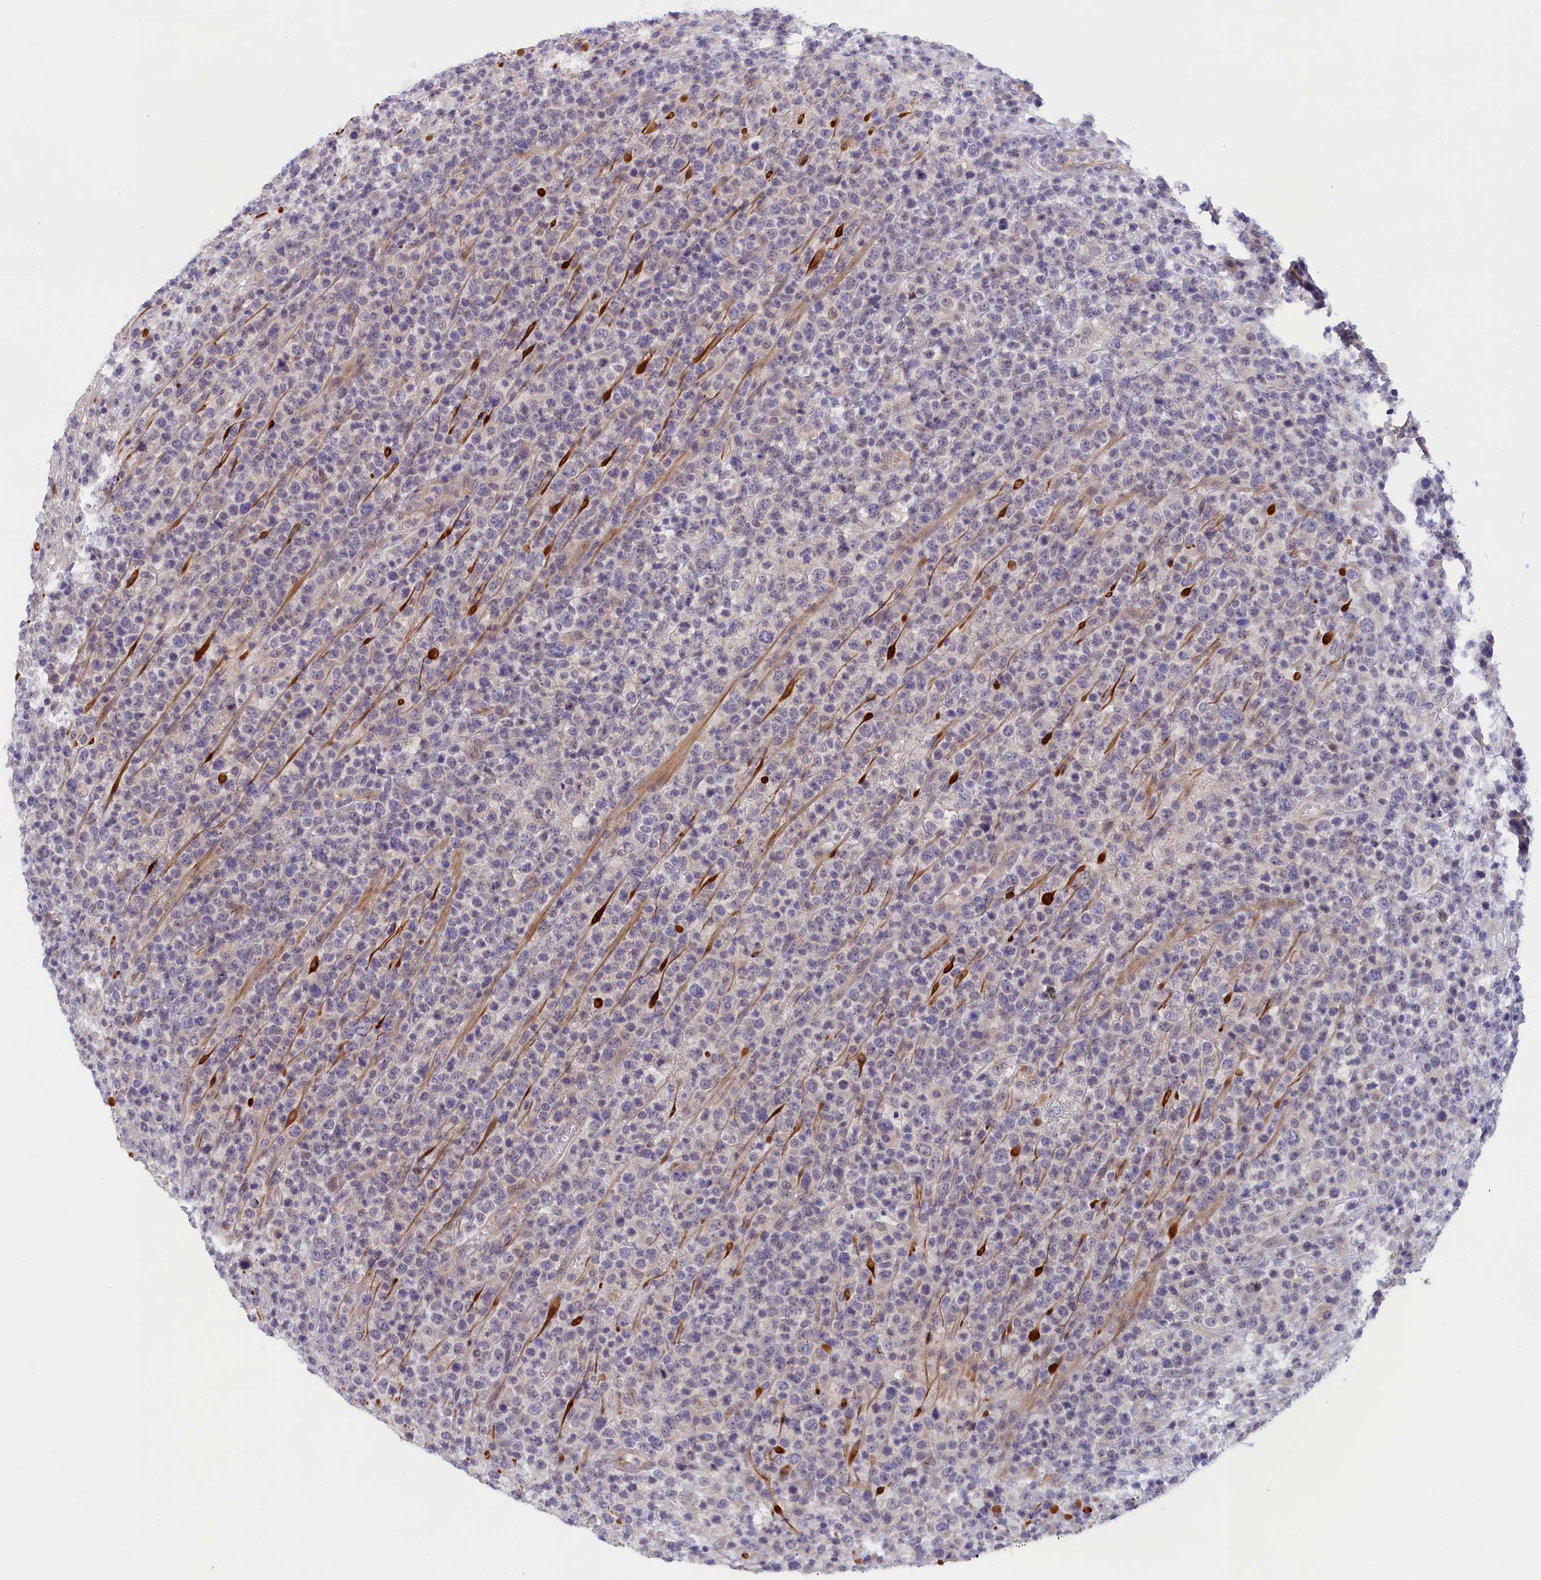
{"staining": {"intensity": "negative", "quantity": "none", "location": "none"}, "tissue": "lymphoma", "cell_type": "Tumor cells", "image_type": "cancer", "snomed": [{"axis": "morphology", "description": "Malignant lymphoma, non-Hodgkin's type, High grade"}, {"axis": "topography", "description": "Colon"}], "caption": "Micrograph shows no significant protein positivity in tumor cells of high-grade malignant lymphoma, non-Hodgkin's type.", "gene": "IGFALS", "patient": {"sex": "female", "age": 53}}